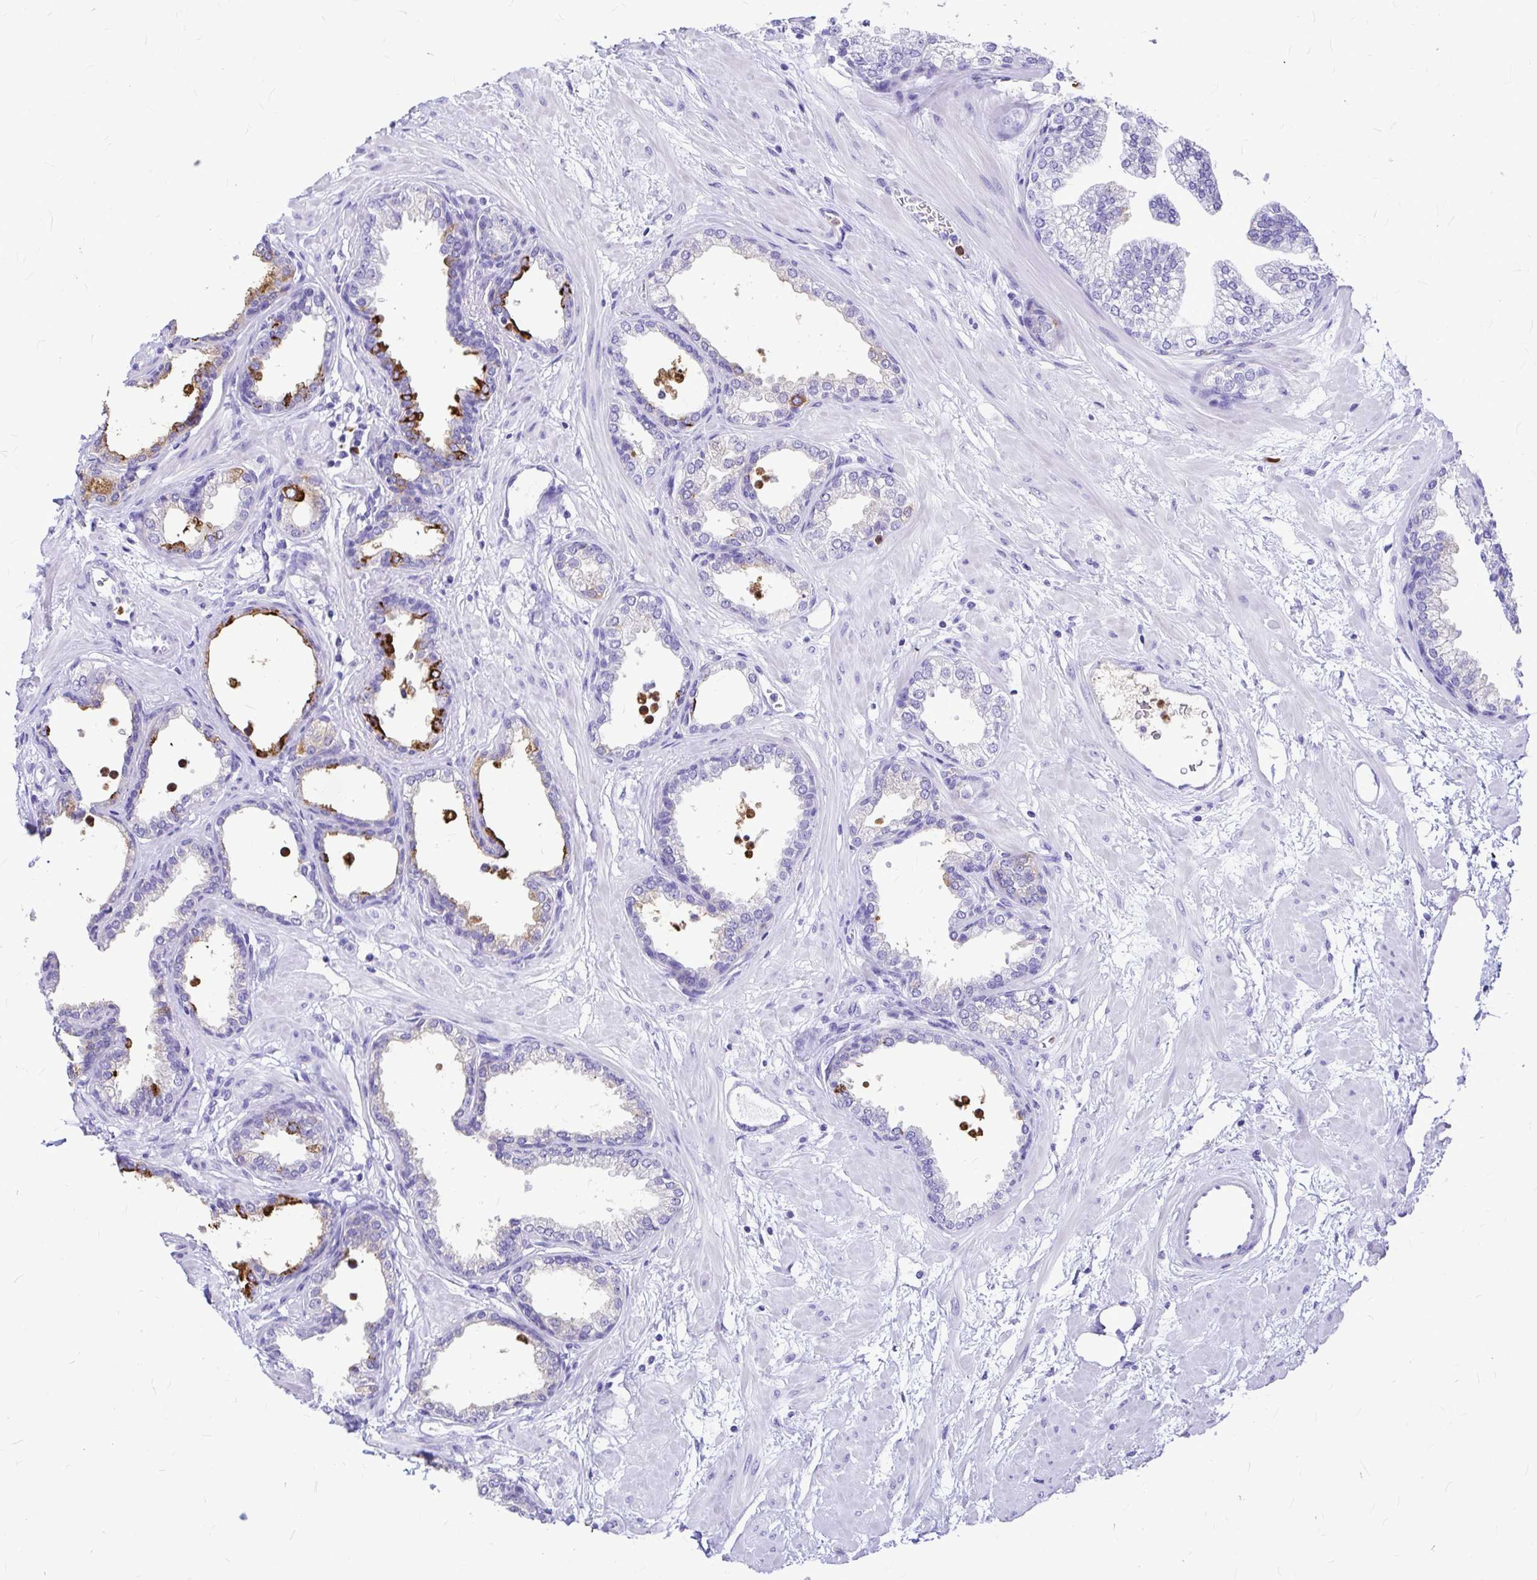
{"staining": {"intensity": "strong", "quantity": "<25%", "location": "cytoplasmic/membranous"}, "tissue": "prostate", "cell_type": "Glandular cells", "image_type": "normal", "snomed": [{"axis": "morphology", "description": "Normal tissue, NOS"}, {"axis": "topography", "description": "Prostate"}], "caption": "Prostate stained with a brown dye demonstrates strong cytoplasmic/membranous positive positivity in approximately <25% of glandular cells.", "gene": "CLEC1B", "patient": {"sex": "male", "age": 37}}